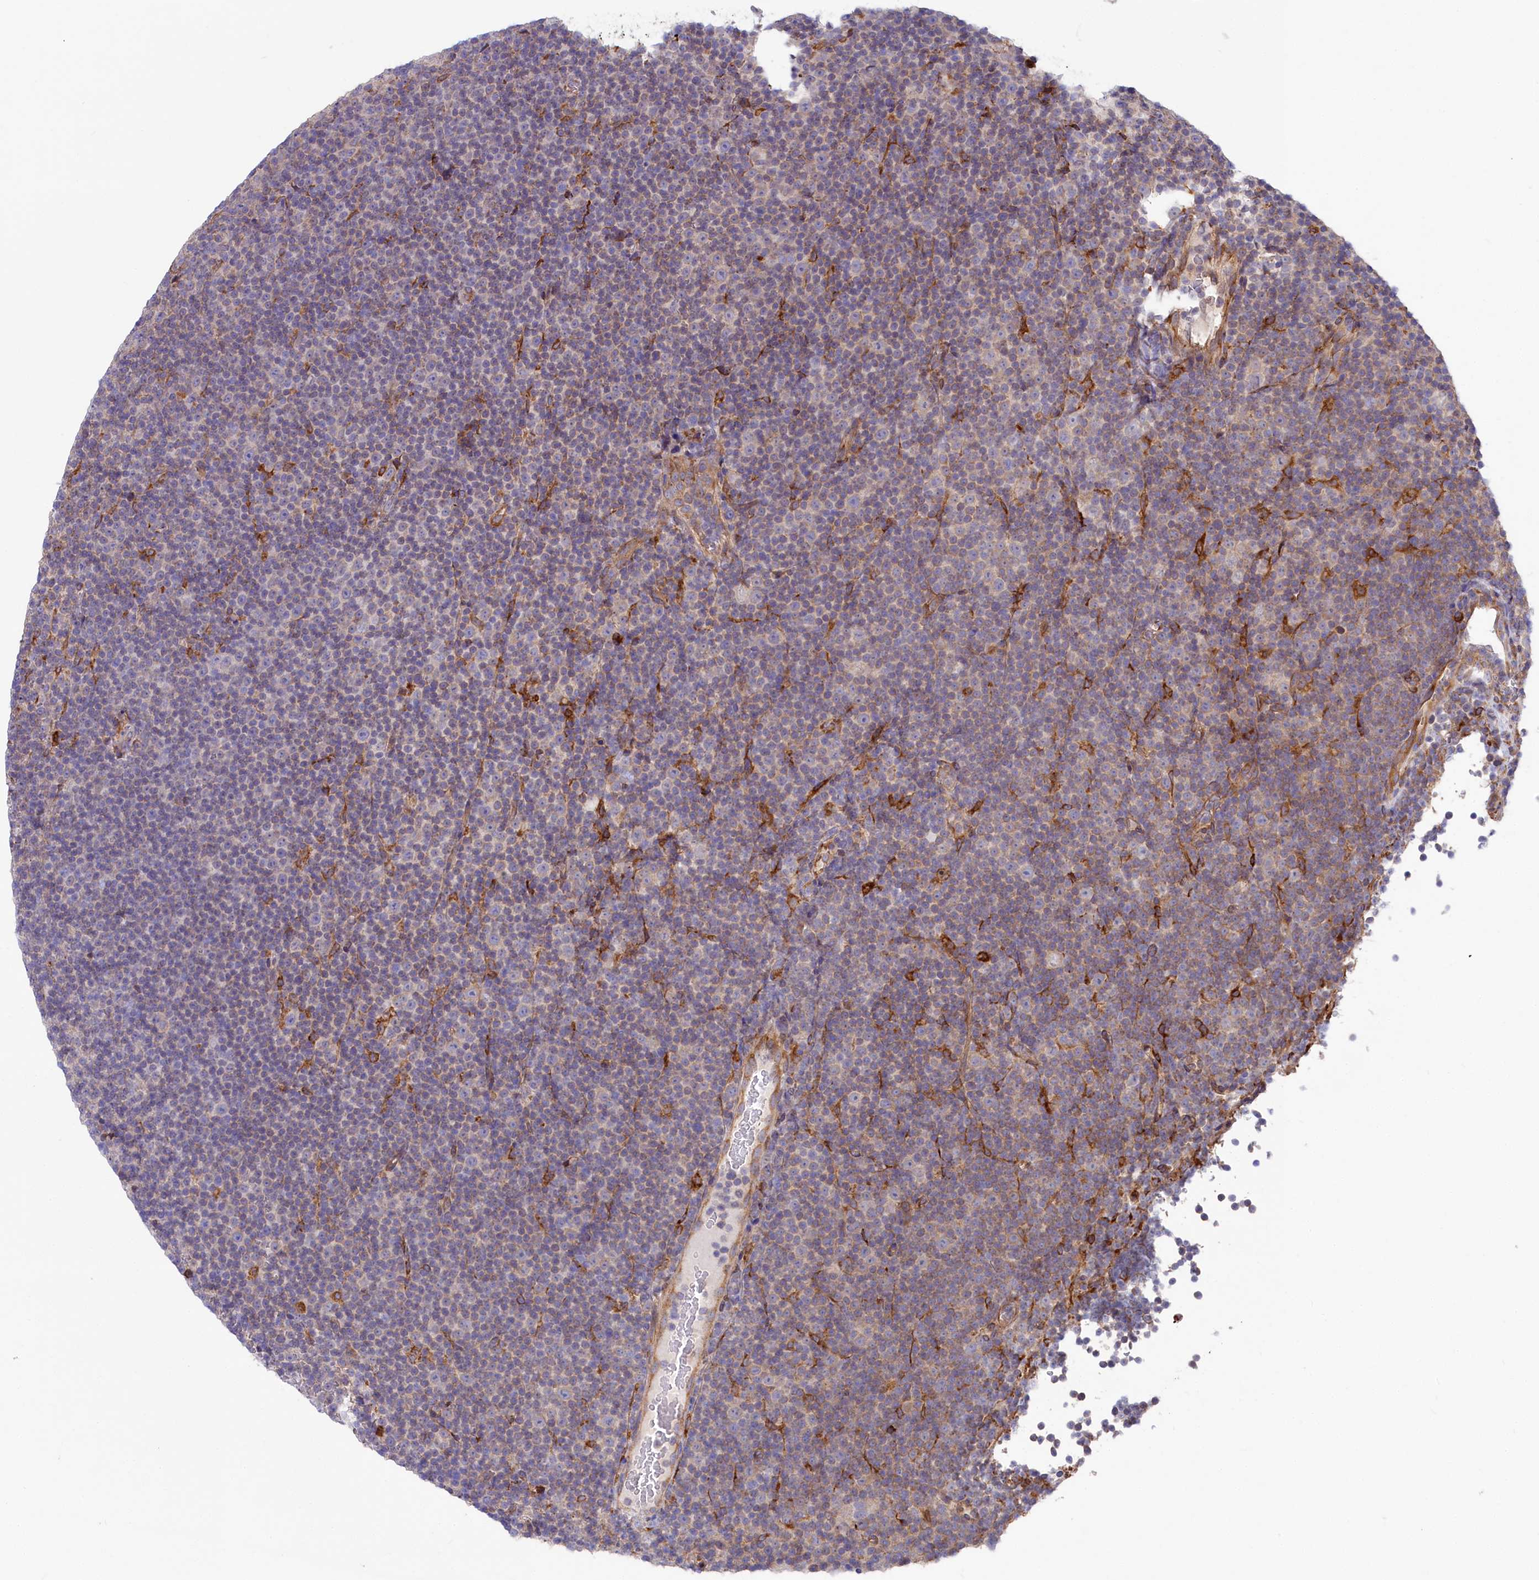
{"staining": {"intensity": "weak", "quantity": "<25%", "location": "cytoplasmic/membranous"}, "tissue": "lymphoma", "cell_type": "Tumor cells", "image_type": "cancer", "snomed": [{"axis": "morphology", "description": "Malignant lymphoma, non-Hodgkin's type, Low grade"}, {"axis": "topography", "description": "Lymph node"}], "caption": "This is a photomicrograph of immunohistochemistry (IHC) staining of lymphoma, which shows no positivity in tumor cells.", "gene": "CHID1", "patient": {"sex": "female", "age": 67}}